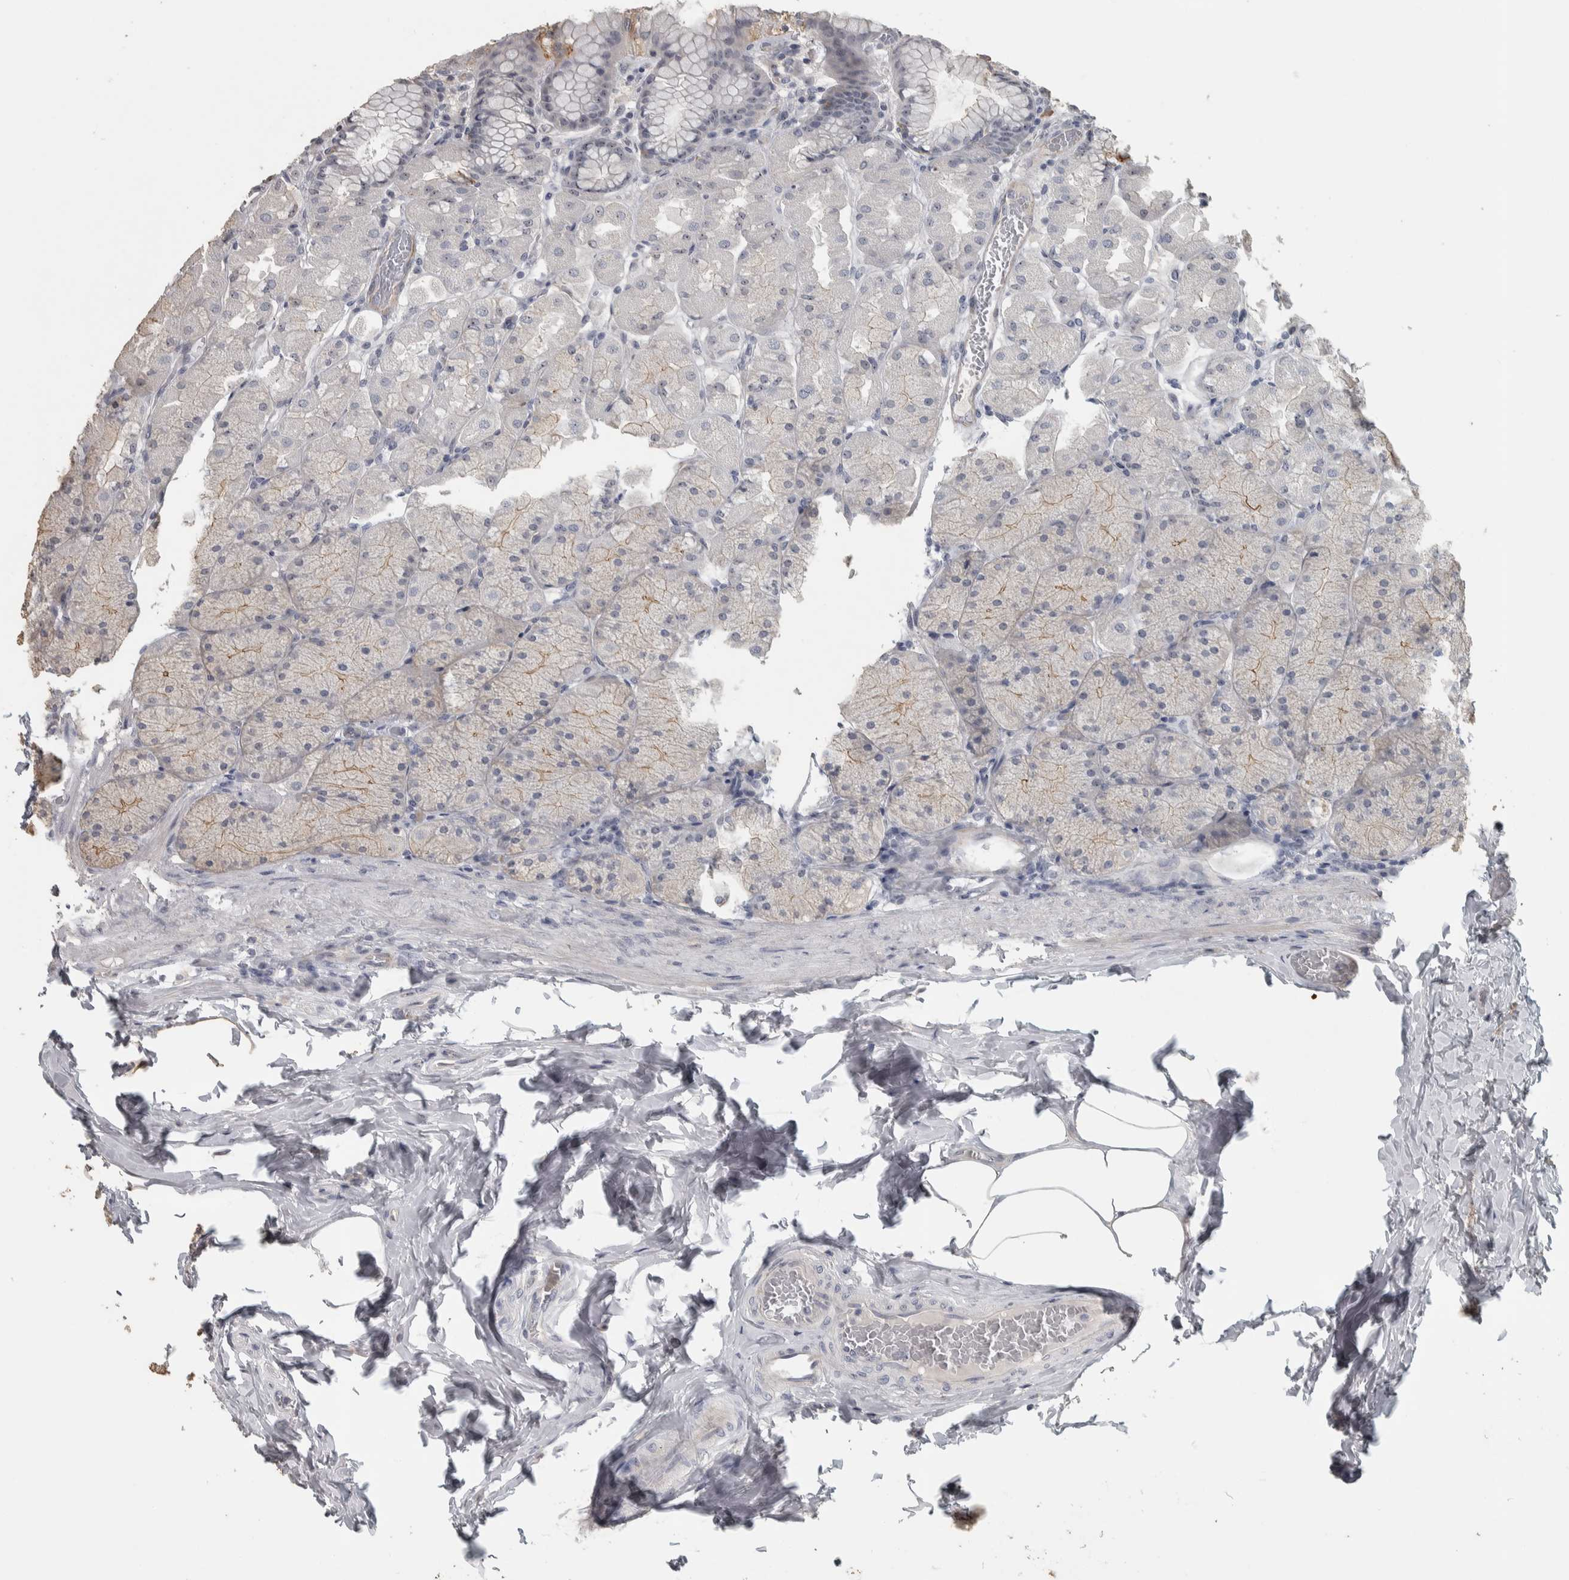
{"staining": {"intensity": "weak", "quantity": "<25%", "location": "cytoplasmic/membranous"}, "tissue": "stomach", "cell_type": "Glandular cells", "image_type": "normal", "snomed": [{"axis": "morphology", "description": "Normal tissue, NOS"}, {"axis": "topography", "description": "Stomach, upper"}], "caption": "This is an IHC photomicrograph of unremarkable human stomach. There is no staining in glandular cells.", "gene": "DCAF10", "patient": {"sex": "female", "age": 56}}